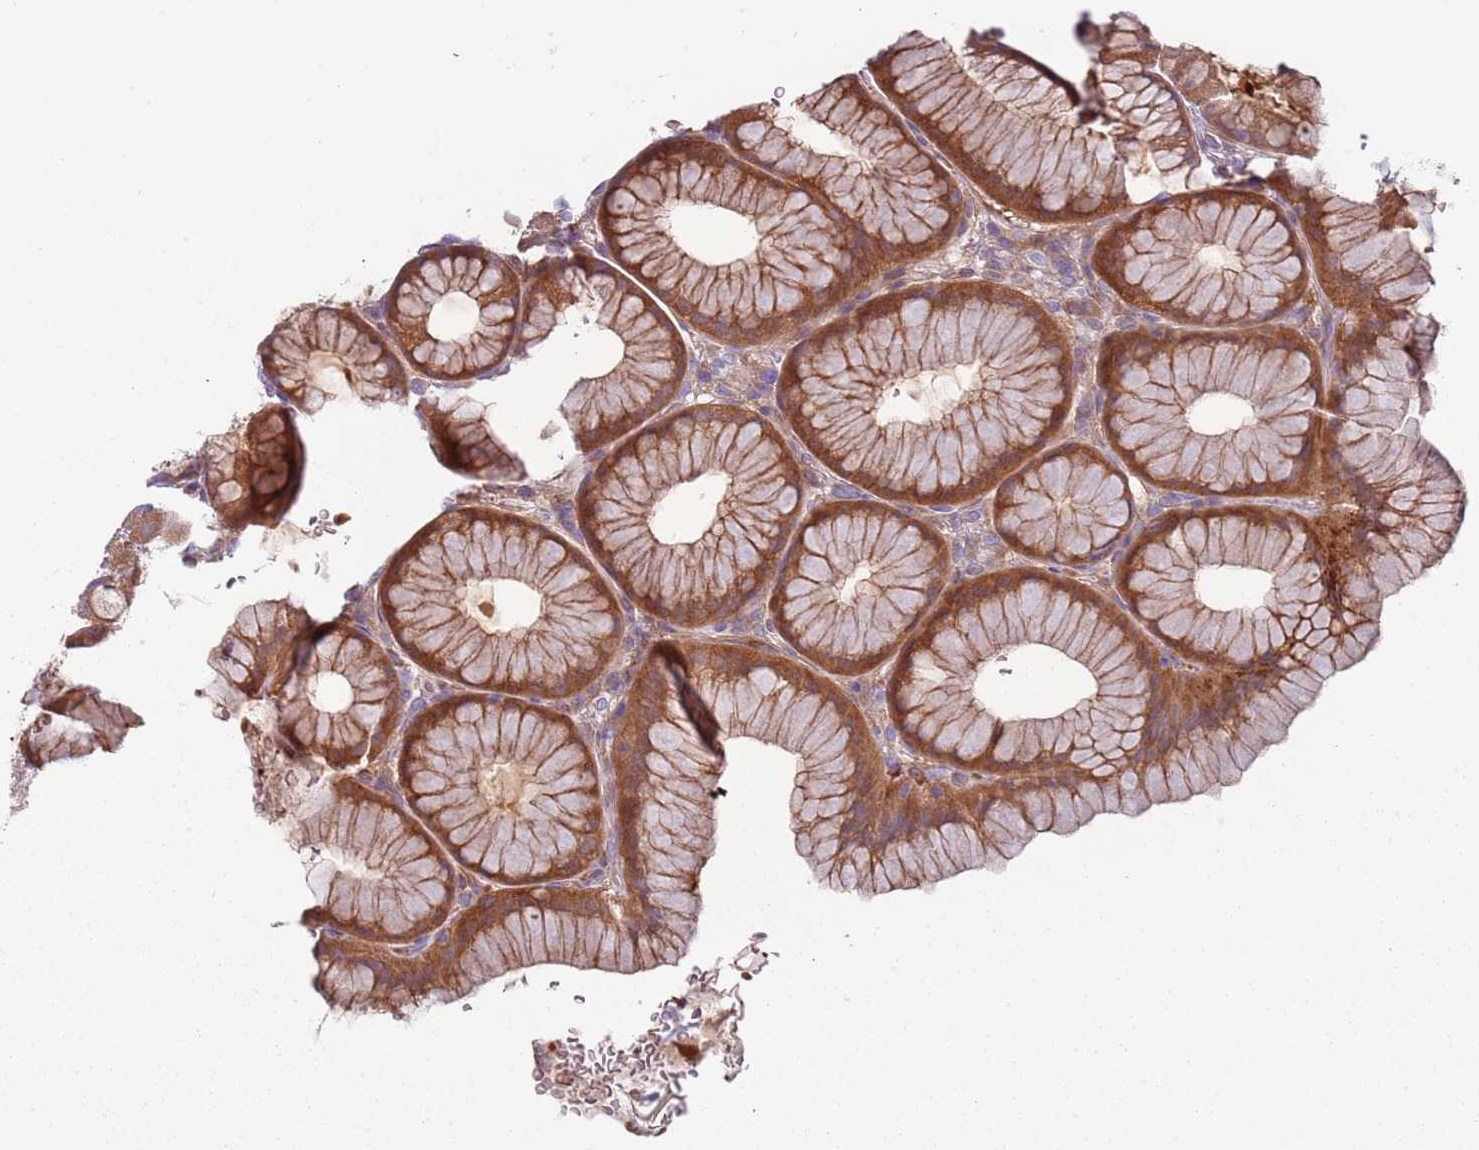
{"staining": {"intensity": "strong", "quantity": ">75%", "location": "cytoplasmic/membranous"}, "tissue": "stomach", "cell_type": "Glandular cells", "image_type": "normal", "snomed": [{"axis": "morphology", "description": "Normal tissue, NOS"}, {"axis": "topography", "description": "Stomach"}], "caption": "Immunohistochemistry photomicrograph of unremarkable stomach stained for a protein (brown), which demonstrates high levels of strong cytoplasmic/membranous positivity in approximately >75% of glandular cells.", "gene": "NADK", "patient": {"sex": "male", "age": 57}}